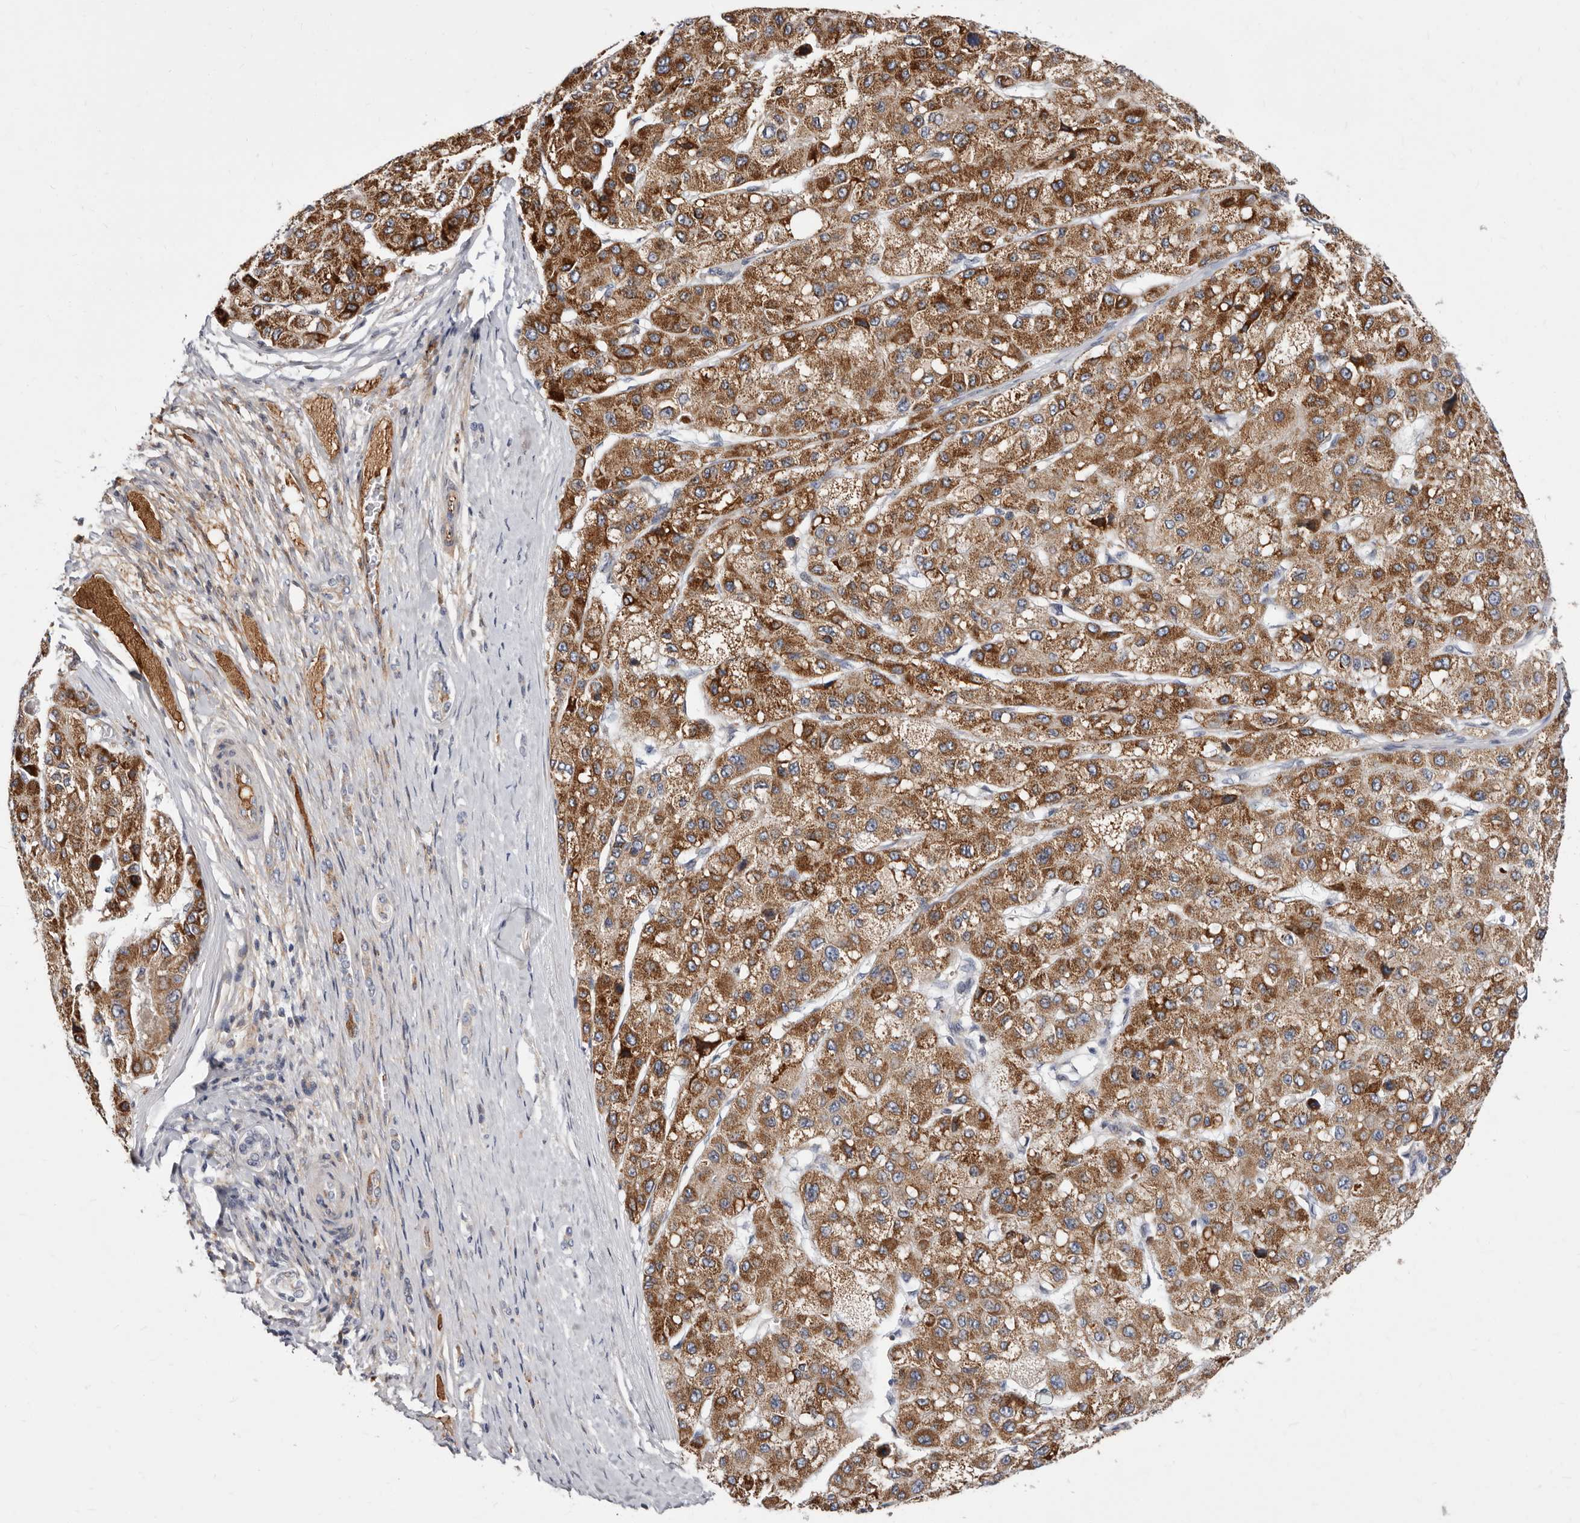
{"staining": {"intensity": "moderate", "quantity": ">75%", "location": "cytoplasmic/membranous"}, "tissue": "liver cancer", "cell_type": "Tumor cells", "image_type": "cancer", "snomed": [{"axis": "morphology", "description": "Carcinoma, Hepatocellular, NOS"}, {"axis": "topography", "description": "Liver"}], "caption": "Brown immunohistochemical staining in human liver cancer (hepatocellular carcinoma) demonstrates moderate cytoplasmic/membranous staining in approximately >75% of tumor cells.", "gene": "NUBPL", "patient": {"sex": "male", "age": 80}}